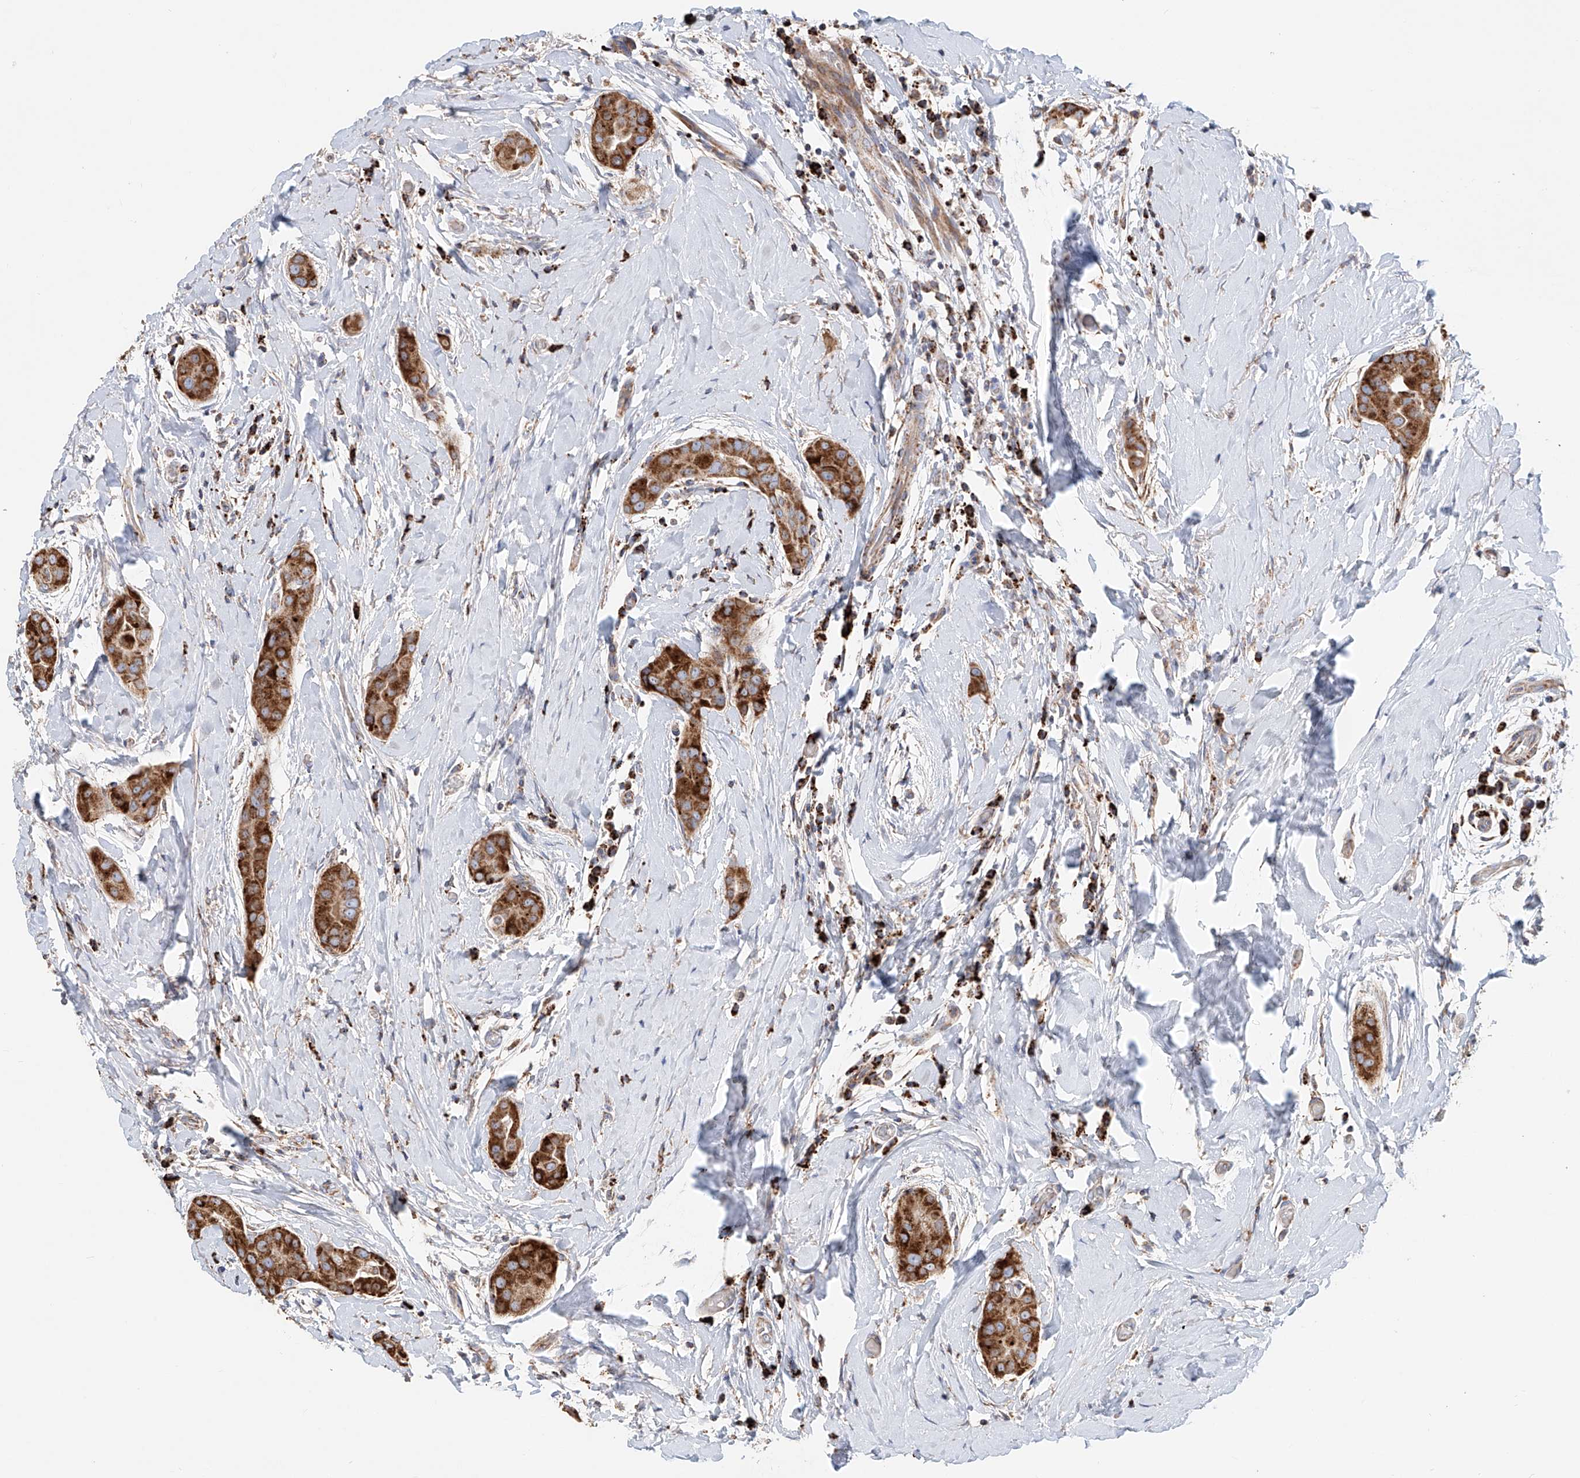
{"staining": {"intensity": "strong", "quantity": ">75%", "location": "cytoplasmic/membranous"}, "tissue": "thyroid cancer", "cell_type": "Tumor cells", "image_type": "cancer", "snomed": [{"axis": "morphology", "description": "Papillary adenocarcinoma, NOS"}, {"axis": "topography", "description": "Thyroid gland"}], "caption": "Papillary adenocarcinoma (thyroid) stained with DAB (3,3'-diaminobenzidine) immunohistochemistry (IHC) displays high levels of strong cytoplasmic/membranous staining in about >75% of tumor cells.", "gene": "MCL1", "patient": {"sex": "male", "age": 33}}